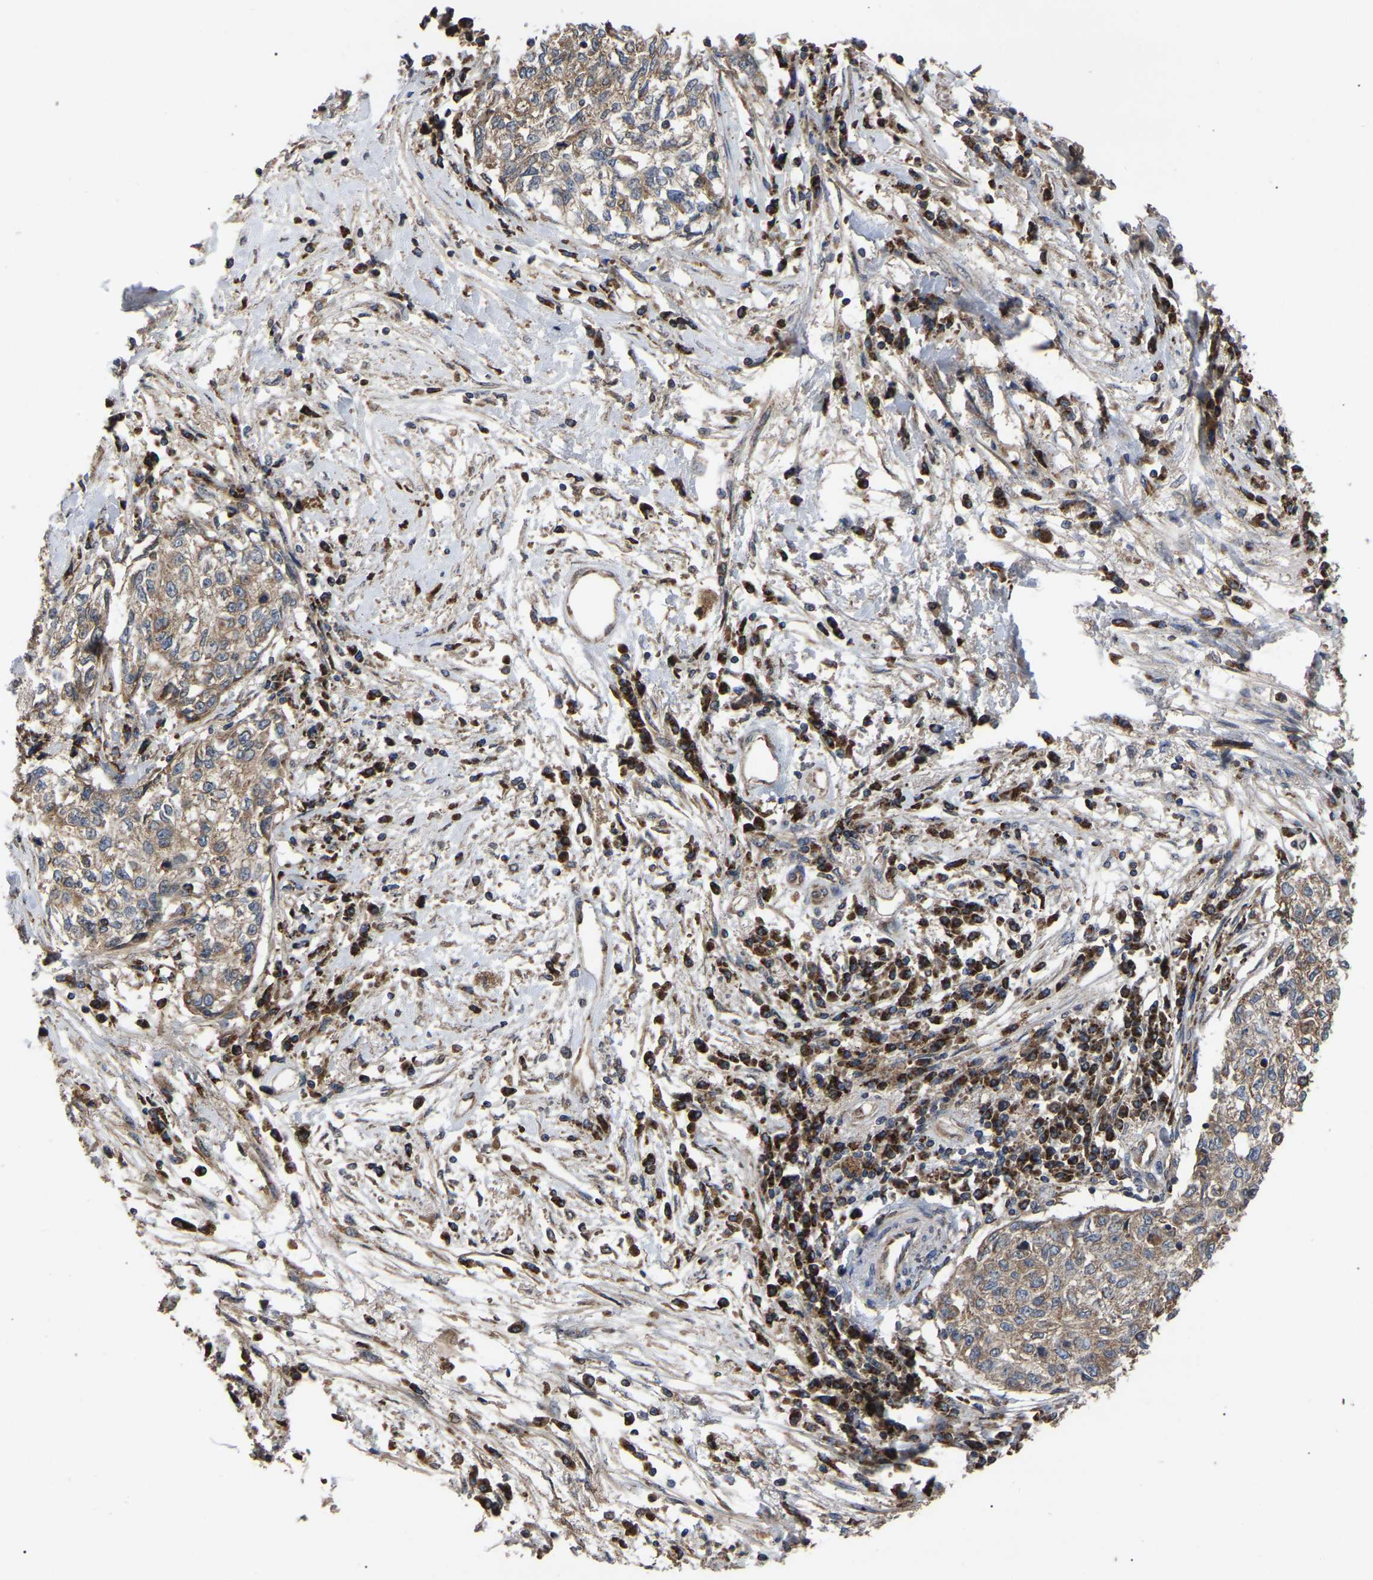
{"staining": {"intensity": "weak", "quantity": ">75%", "location": "cytoplasmic/membranous"}, "tissue": "cervical cancer", "cell_type": "Tumor cells", "image_type": "cancer", "snomed": [{"axis": "morphology", "description": "Squamous cell carcinoma, NOS"}, {"axis": "topography", "description": "Cervix"}], "caption": "Weak cytoplasmic/membranous expression is seen in approximately >75% of tumor cells in cervical squamous cell carcinoma.", "gene": "GCC1", "patient": {"sex": "female", "age": 57}}